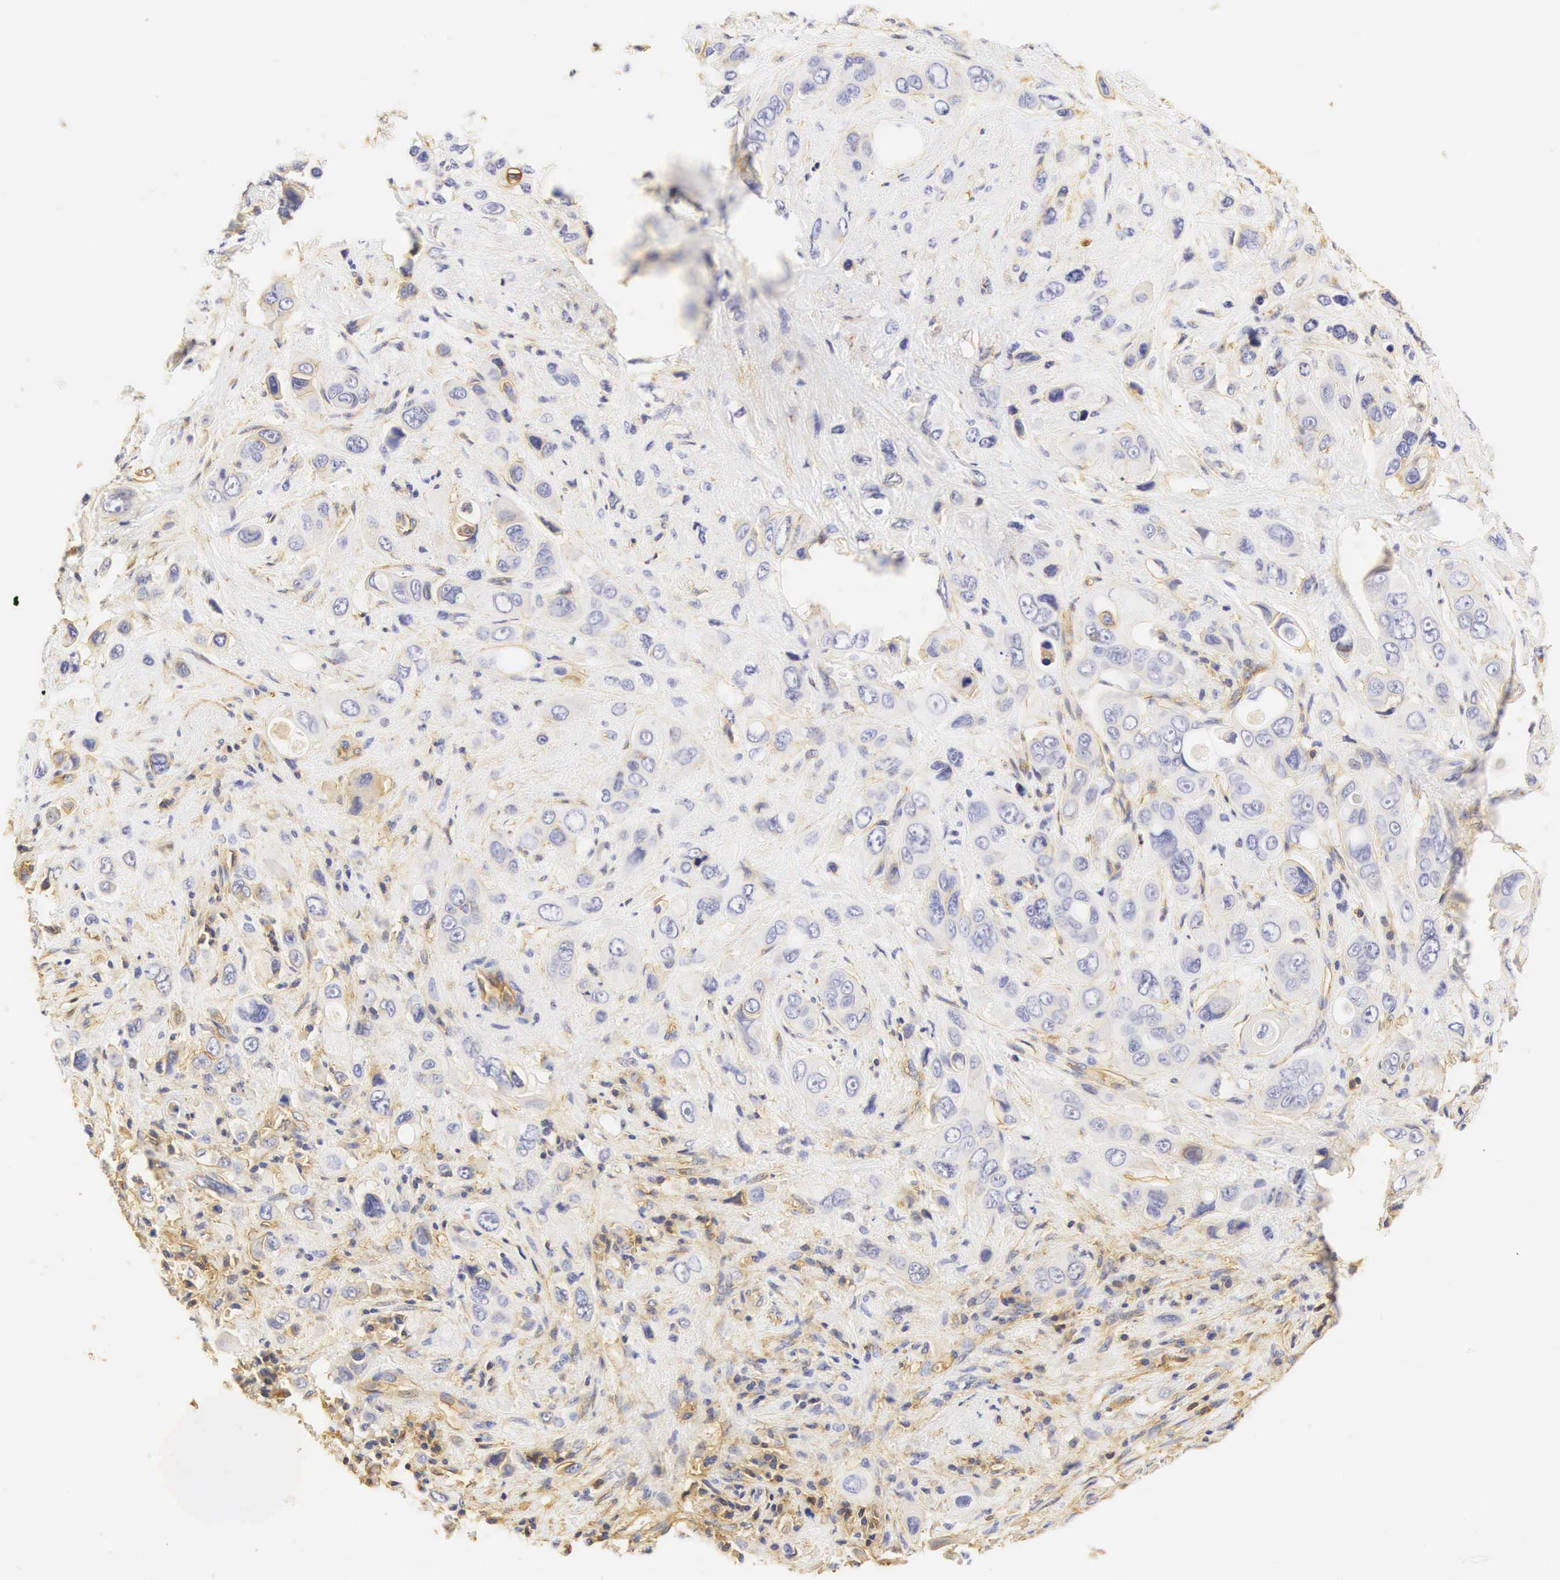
{"staining": {"intensity": "negative", "quantity": "none", "location": "none"}, "tissue": "liver cancer", "cell_type": "Tumor cells", "image_type": "cancer", "snomed": [{"axis": "morphology", "description": "Cholangiocarcinoma"}, {"axis": "topography", "description": "Liver"}], "caption": "High magnification brightfield microscopy of liver cholangiocarcinoma stained with DAB (3,3'-diaminobenzidine) (brown) and counterstained with hematoxylin (blue): tumor cells show no significant expression.", "gene": "CD99", "patient": {"sex": "female", "age": 79}}